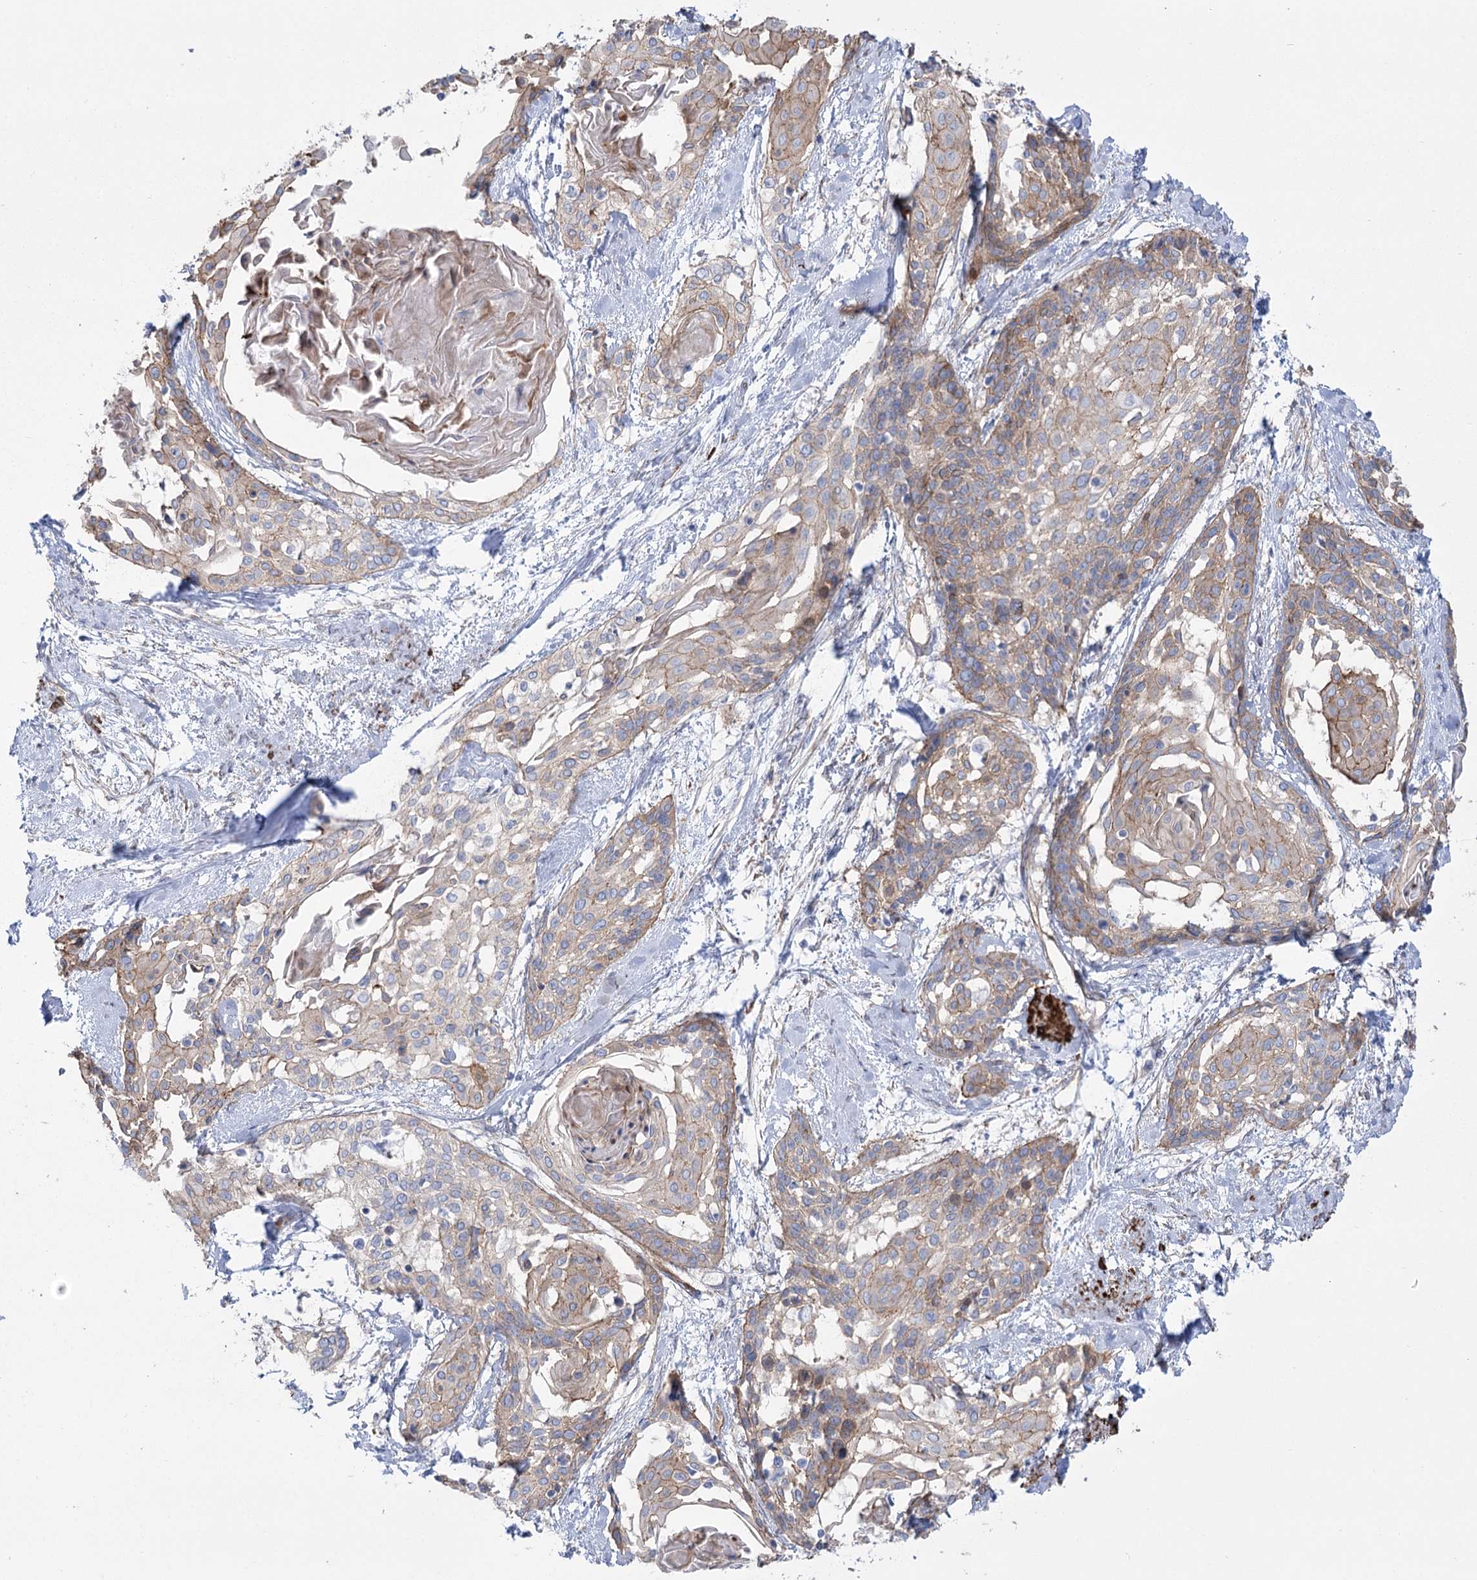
{"staining": {"intensity": "weak", "quantity": "25%-75%", "location": "cytoplasmic/membranous"}, "tissue": "cervical cancer", "cell_type": "Tumor cells", "image_type": "cancer", "snomed": [{"axis": "morphology", "description": "Squamous cell carcinoma, NOS"}, {"axis": "topography", "description": "Cervix"}], "caption": "Immunohistochemical staining of cervical cancer (squamous cell carcinoma) displays low levels of weak cytoplasmic/membranous positivity in about 25%-75% of tumor cells.", "gene": "PLEKHA5", "patient": {"sex": "female", "age": 57}}